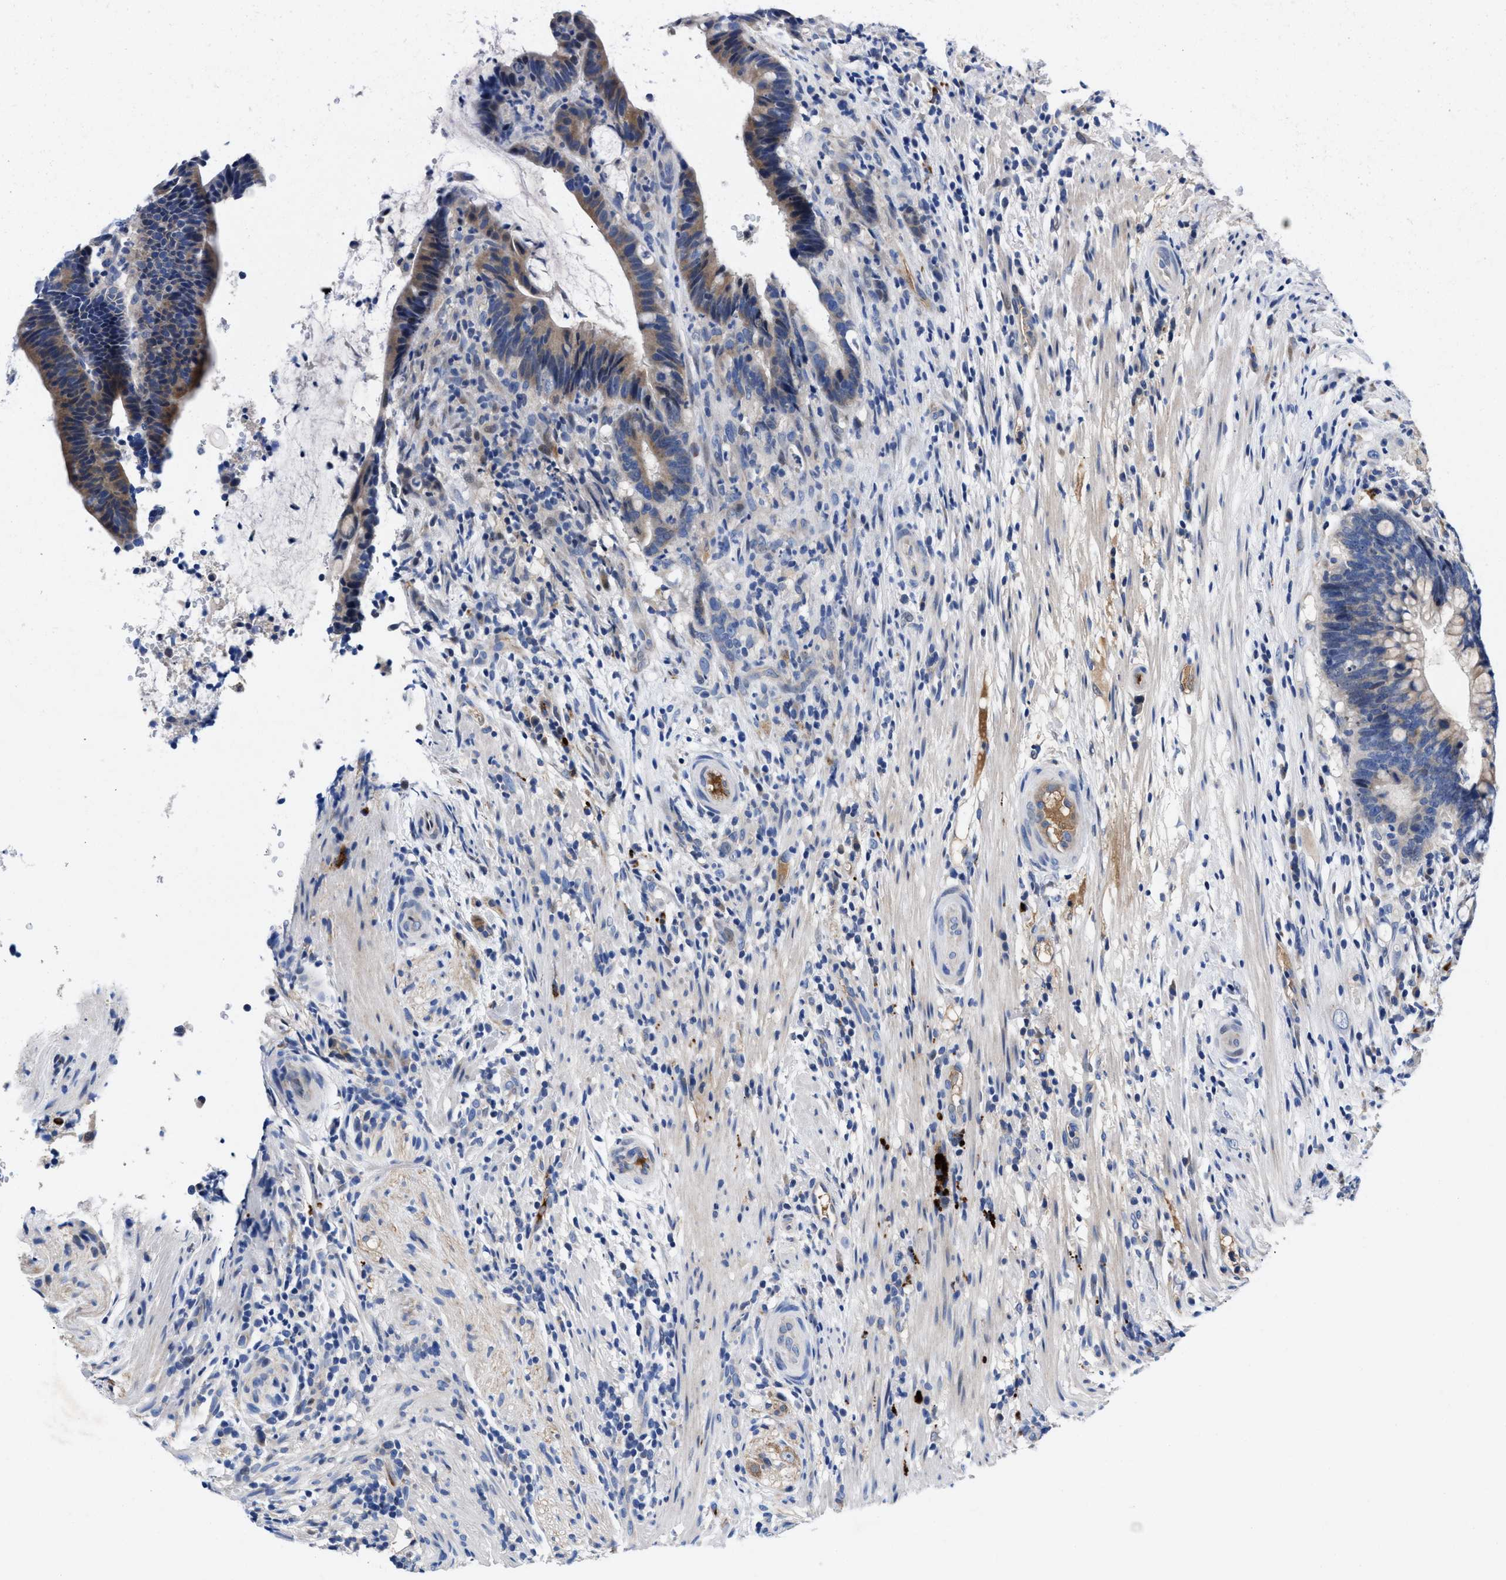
{"staining": {"intensity": "weak", "quantity": "25%-75%", "location": "cytoplasmic/membranous"}, "tissue": "colorectal cancer", "cell_type": "Tumor cells", "image_type": "cancer", "snomed": [{"axis": "morphology", "description": "Adenocarcinoma, NOS"}, {"axis": "topography", "description": "Colon"}], "caption": "Adenocarcinoma (colorectal) stained with DAB (3,3'-diaminobenzidine) IHC shows low levels of weak cytoplasmic/membranous expression in approximately 25%-75% of tumor cells.", "gene": "DHRS13", "patient": {"sex": "female", "age": 66}}